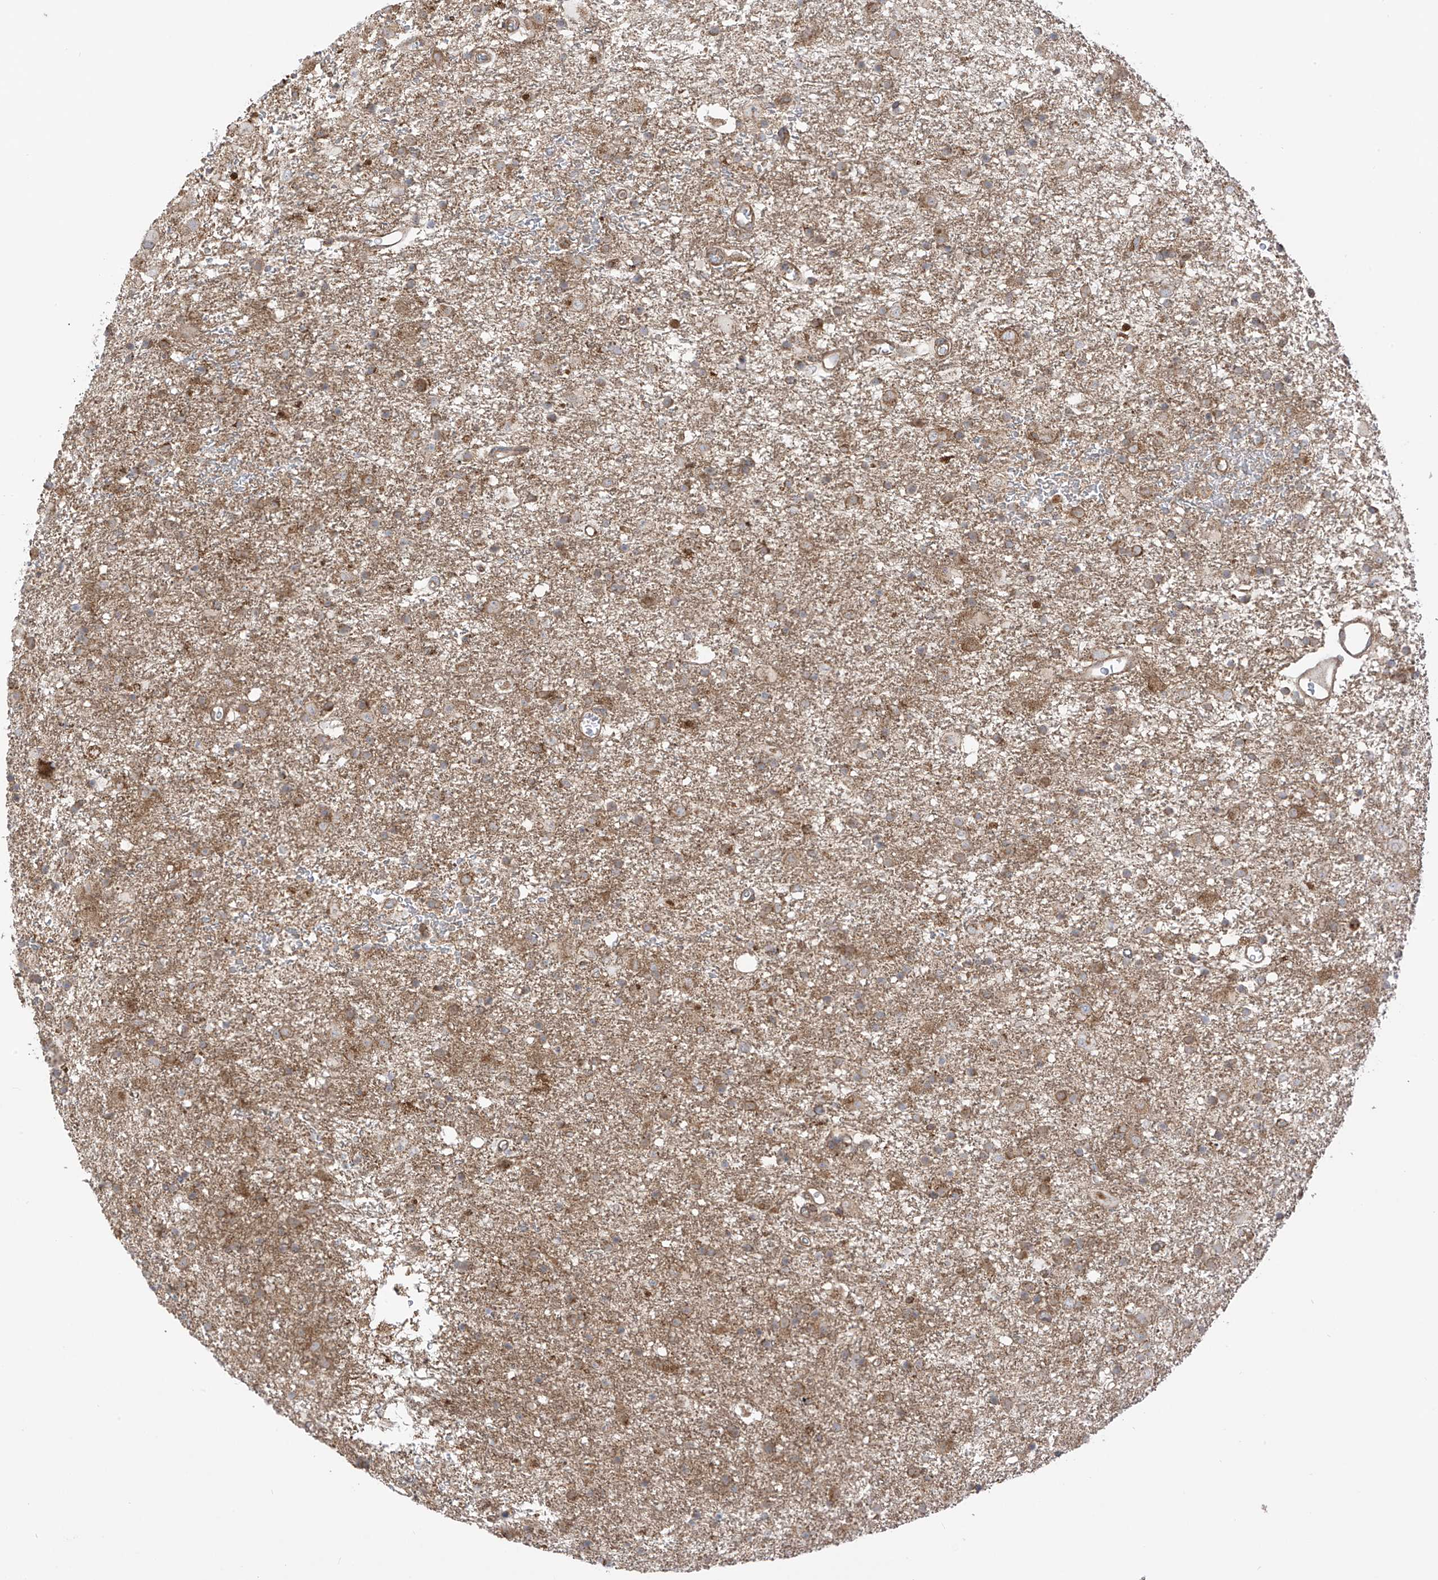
{"staining": {"intensity": "moderate", "quantity": "25%-75%", "location": "cytoplasmic/membranous"}, "tissue": "glioma", "cell_type": "Tumor cells", "image_type": "cancer", "snomed": [{"axis": "morphology", "description": "Glioma, malignant, Low grade"}, {"axis": "topography", "description": "Brain"}], "caption": "Immunohistochemical staining of malignant glioma (low-grade) displays medium levels of moderate cytoplasmic/membranous staining in approximately 25%-75% of tumor cells.", "gene": "REPS1", "patient": {"sex": "male", "age": 65}}